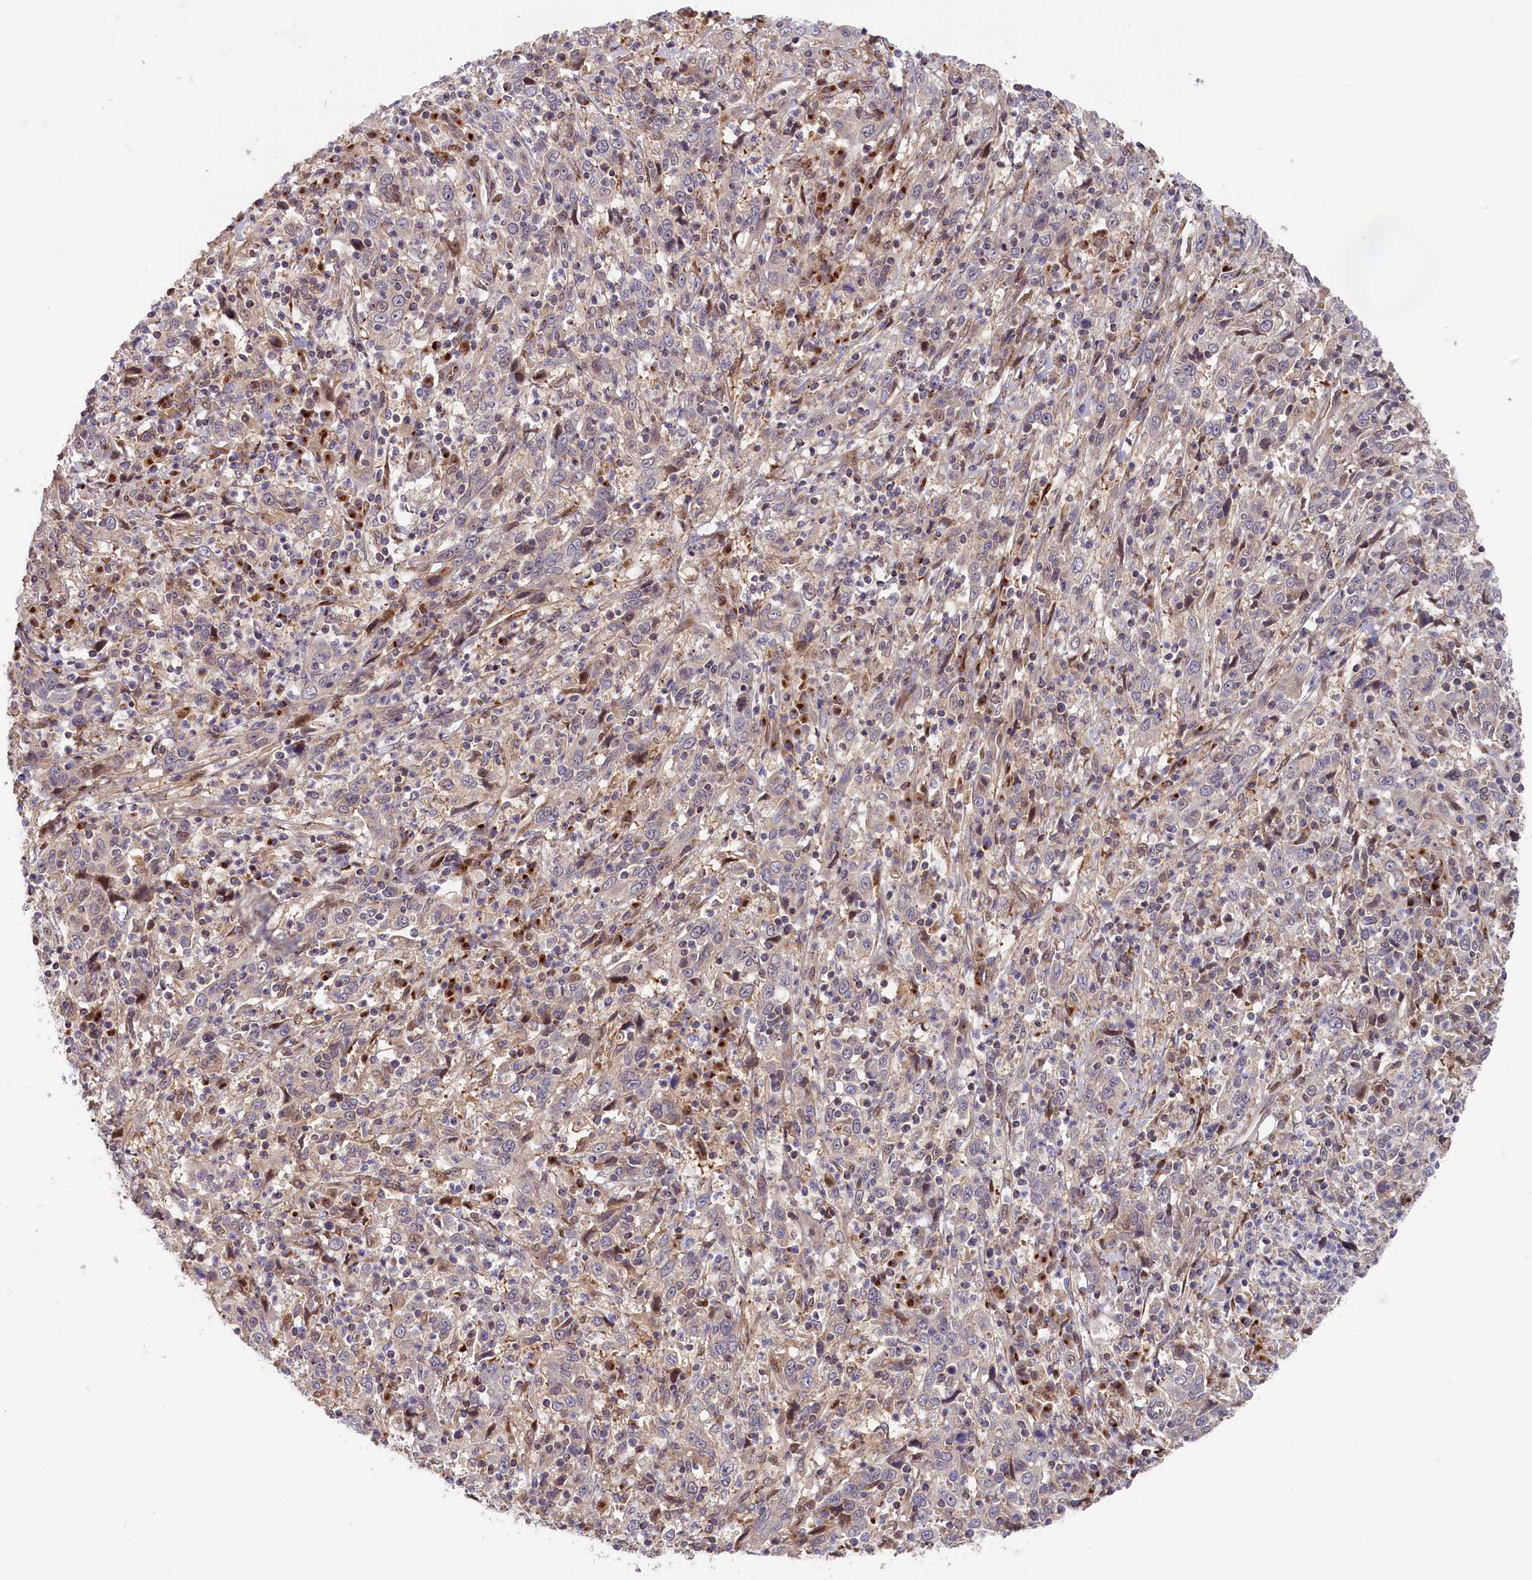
{"staining": {"intensity": "negative", "quantity": "none", "location": "none"}, "tissue": "cervical cancer", "cell_type": "Tumor cells", "image_type": "cancer", "snomed": [{"axis": "morphology", "description": "Squamous cell carcinoma, NOS"}, {"axis": "topography", "description": "Cervix"}], "caption": "Tumor cells show no significant expression in cervical cancer. (Brightfield microscopy of DAB IHC at high magnification).", "gene": "CHST12", "patient": {"sex": "female", "age": 46}}